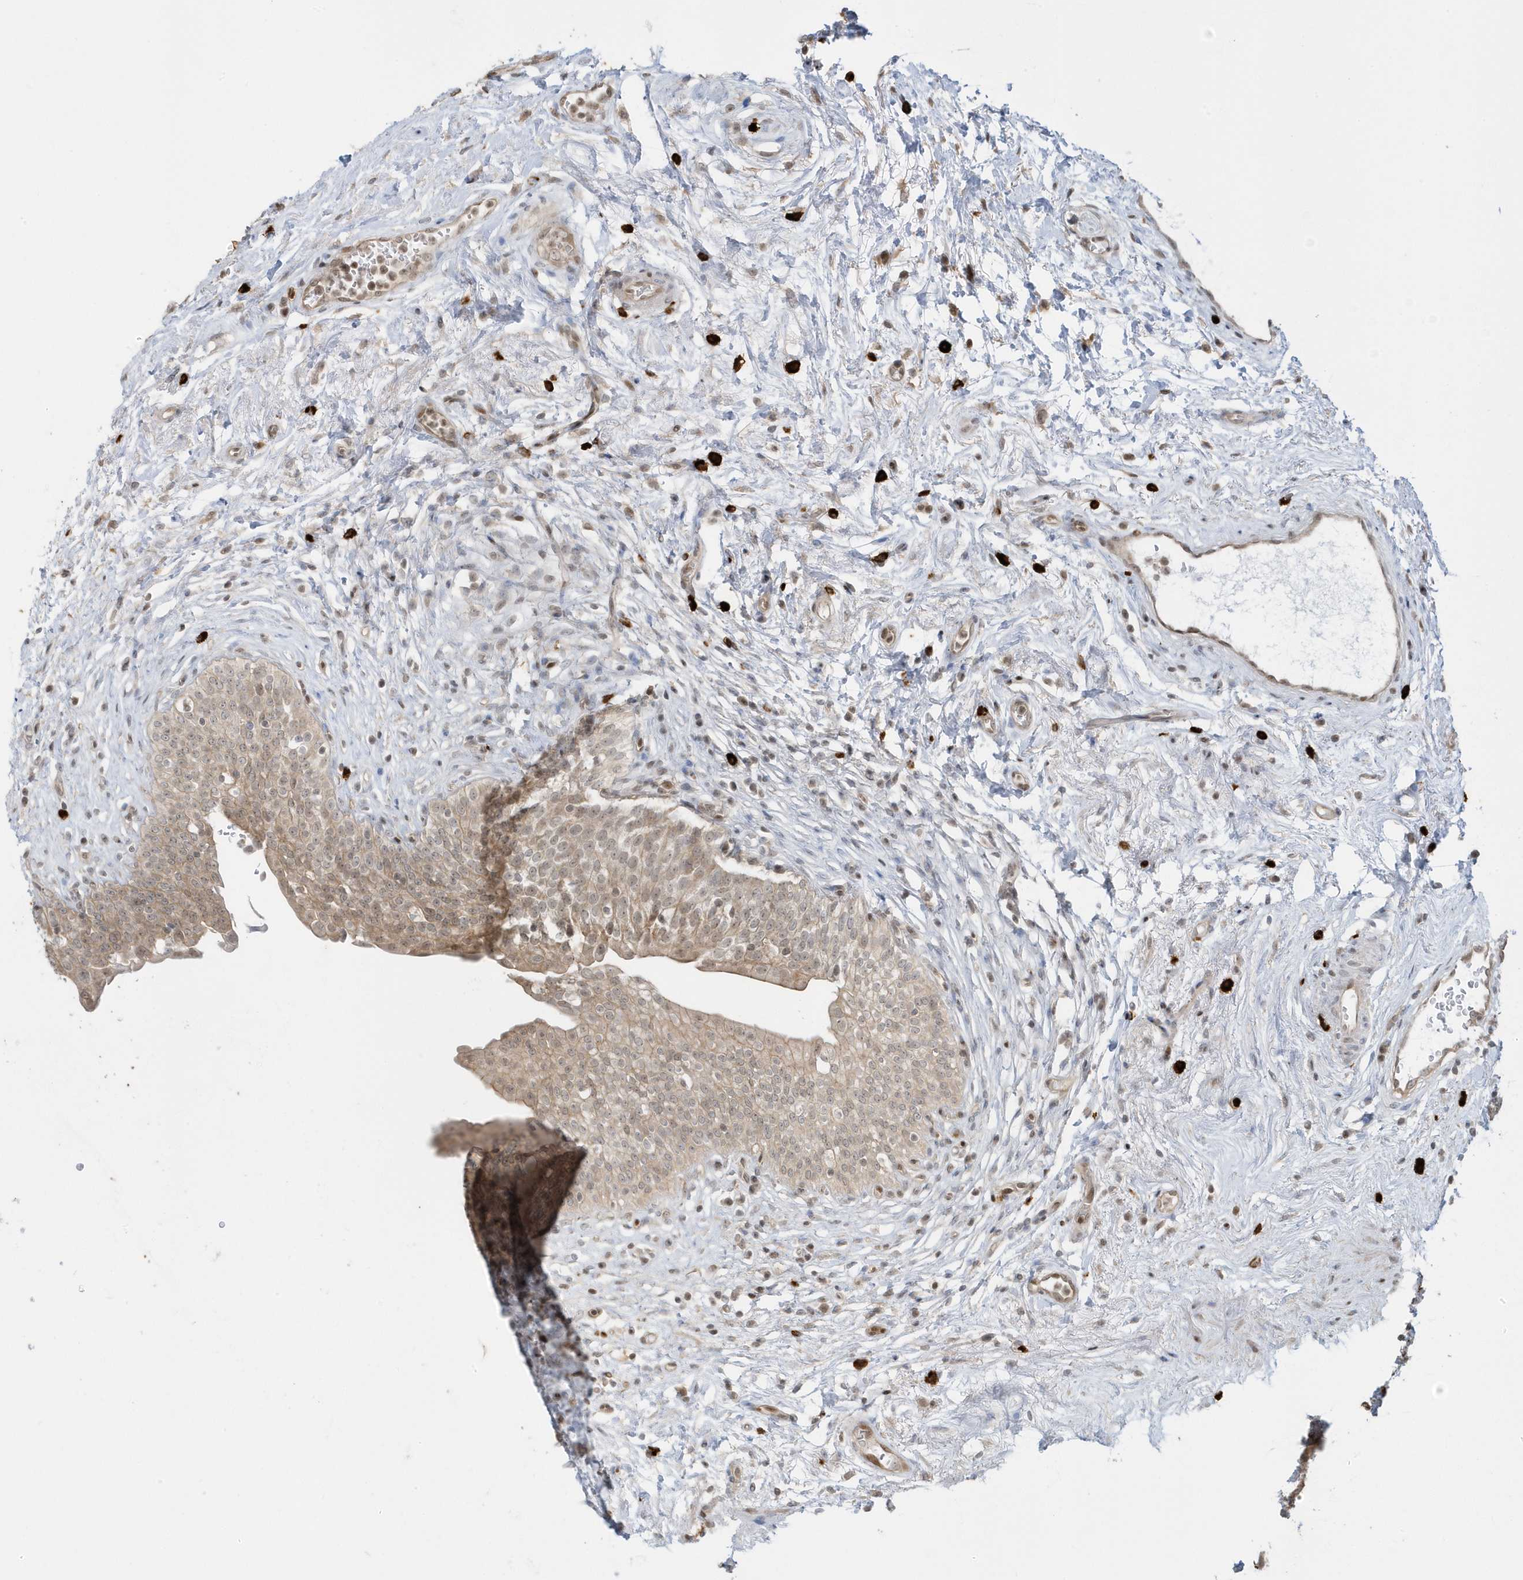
{"staining": {"intensity": "moderate", "quantity": "25%-75%", "location": "cytoplasmic/membranous,nuclear"}, "tissue": "urinary bladder", "cell_type": "Urothelial cells", "image_type": "normal", "snomed": [{"axis": "morphology", "description": "Normal tissue, NOS"}, {"axis": "topography", "description": "Urinary bladder"}], "caption": "A brown stain highlights moderate cytoplasmic/membranous,nuclear staining of a protein in urothelial cells of normal urinary bladder.", "gene": "PPP1R7", "patient": {"sex": "male", "age": 83}}